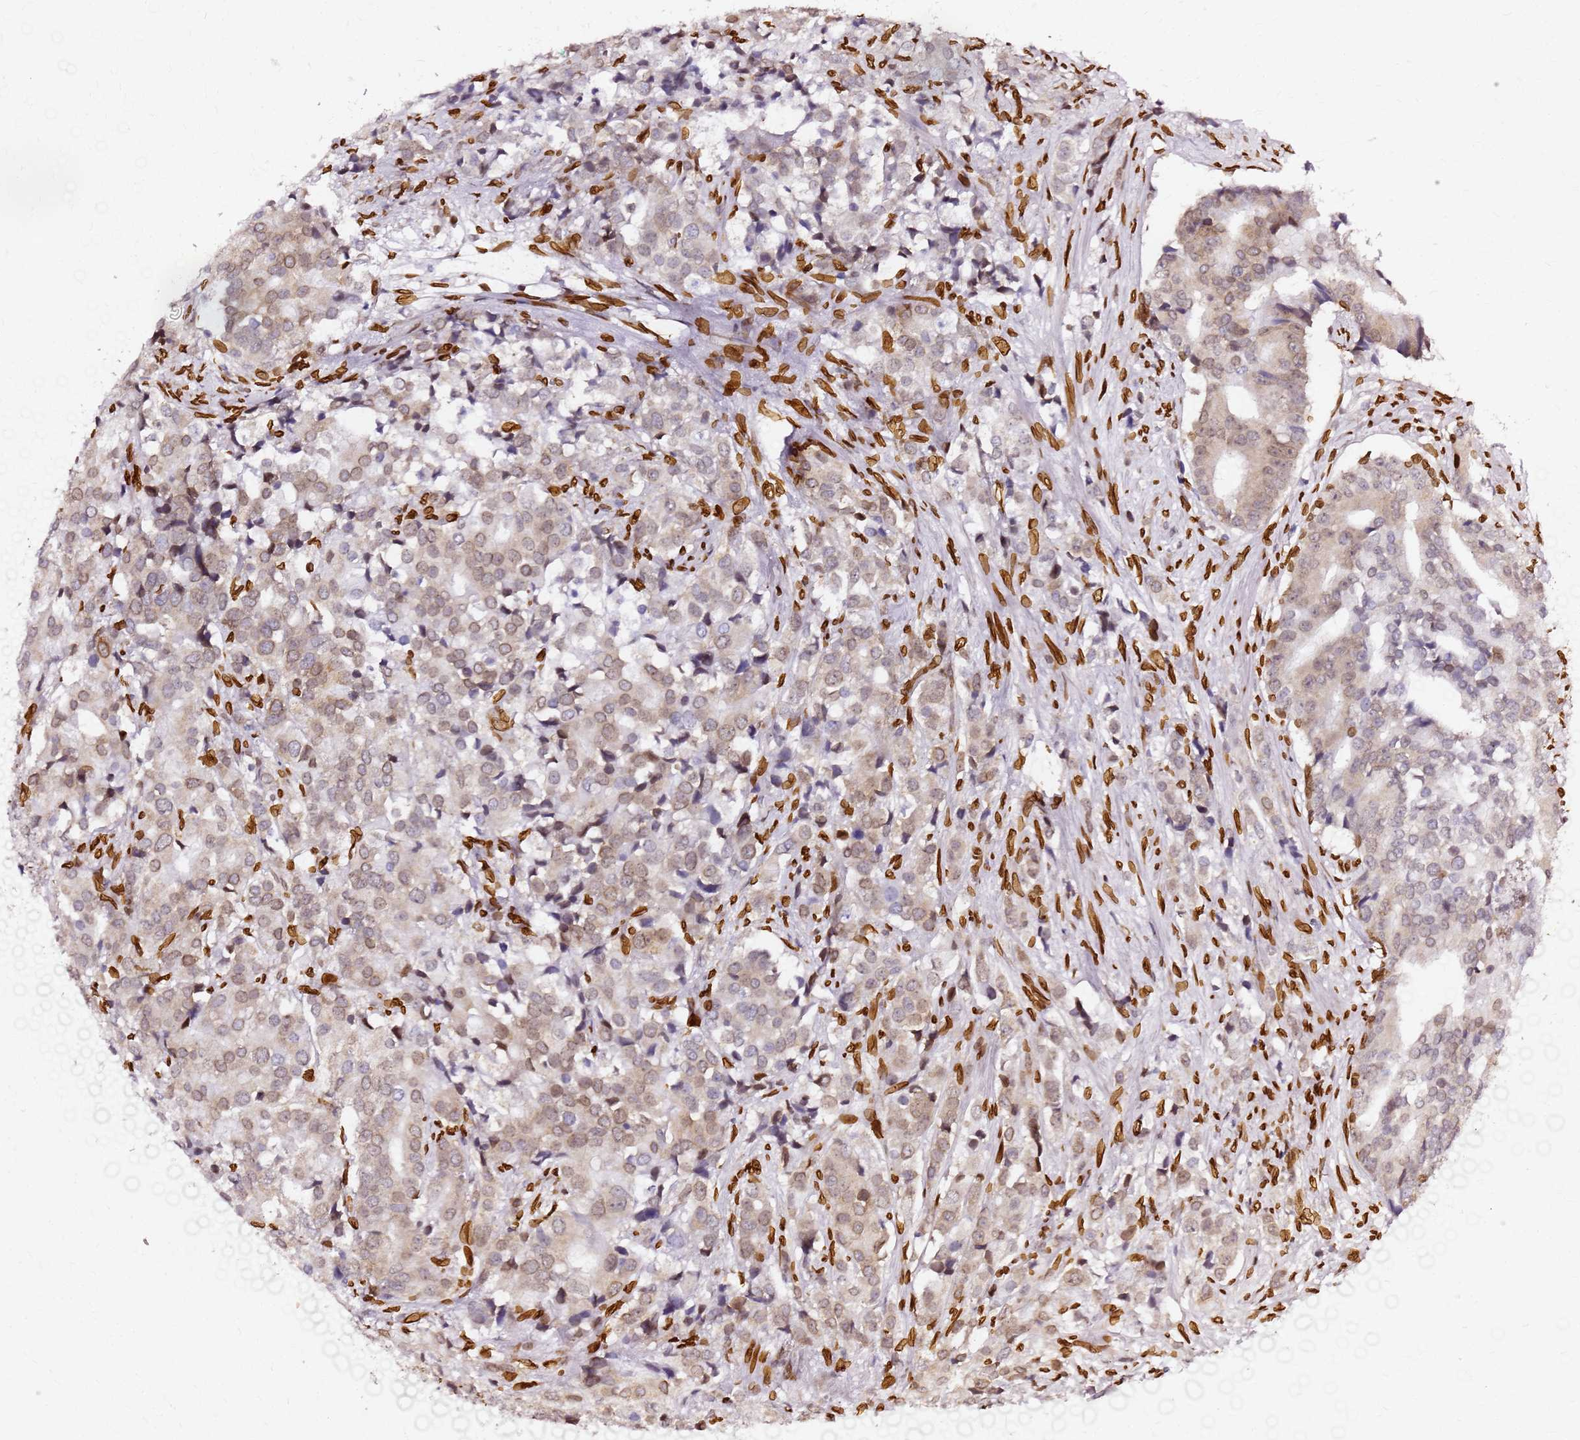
{"staining": {"intensity": "weak", "quantity": "25%-75%", "location": "cytoplasmic/membranous,nuclear"}, "tissue": "prostate cancer", "cell_type": "Tumor cells", "image_type": "cancer", "snomed": [{"axis": "morphology", "description": "Adenocarcinoma, High grade"}, {"axis": "topography", "description": "Prostate"}], "caption": "This is a photomicrograph of IHC staining of adenocarcinoma (high-grade) (prostate), which shows weak expression in the cytoplasmic/membranous and nuclear of tumor cells.", "gene": "C6orf141", "patient": {"sex": "male", "age": 62}}